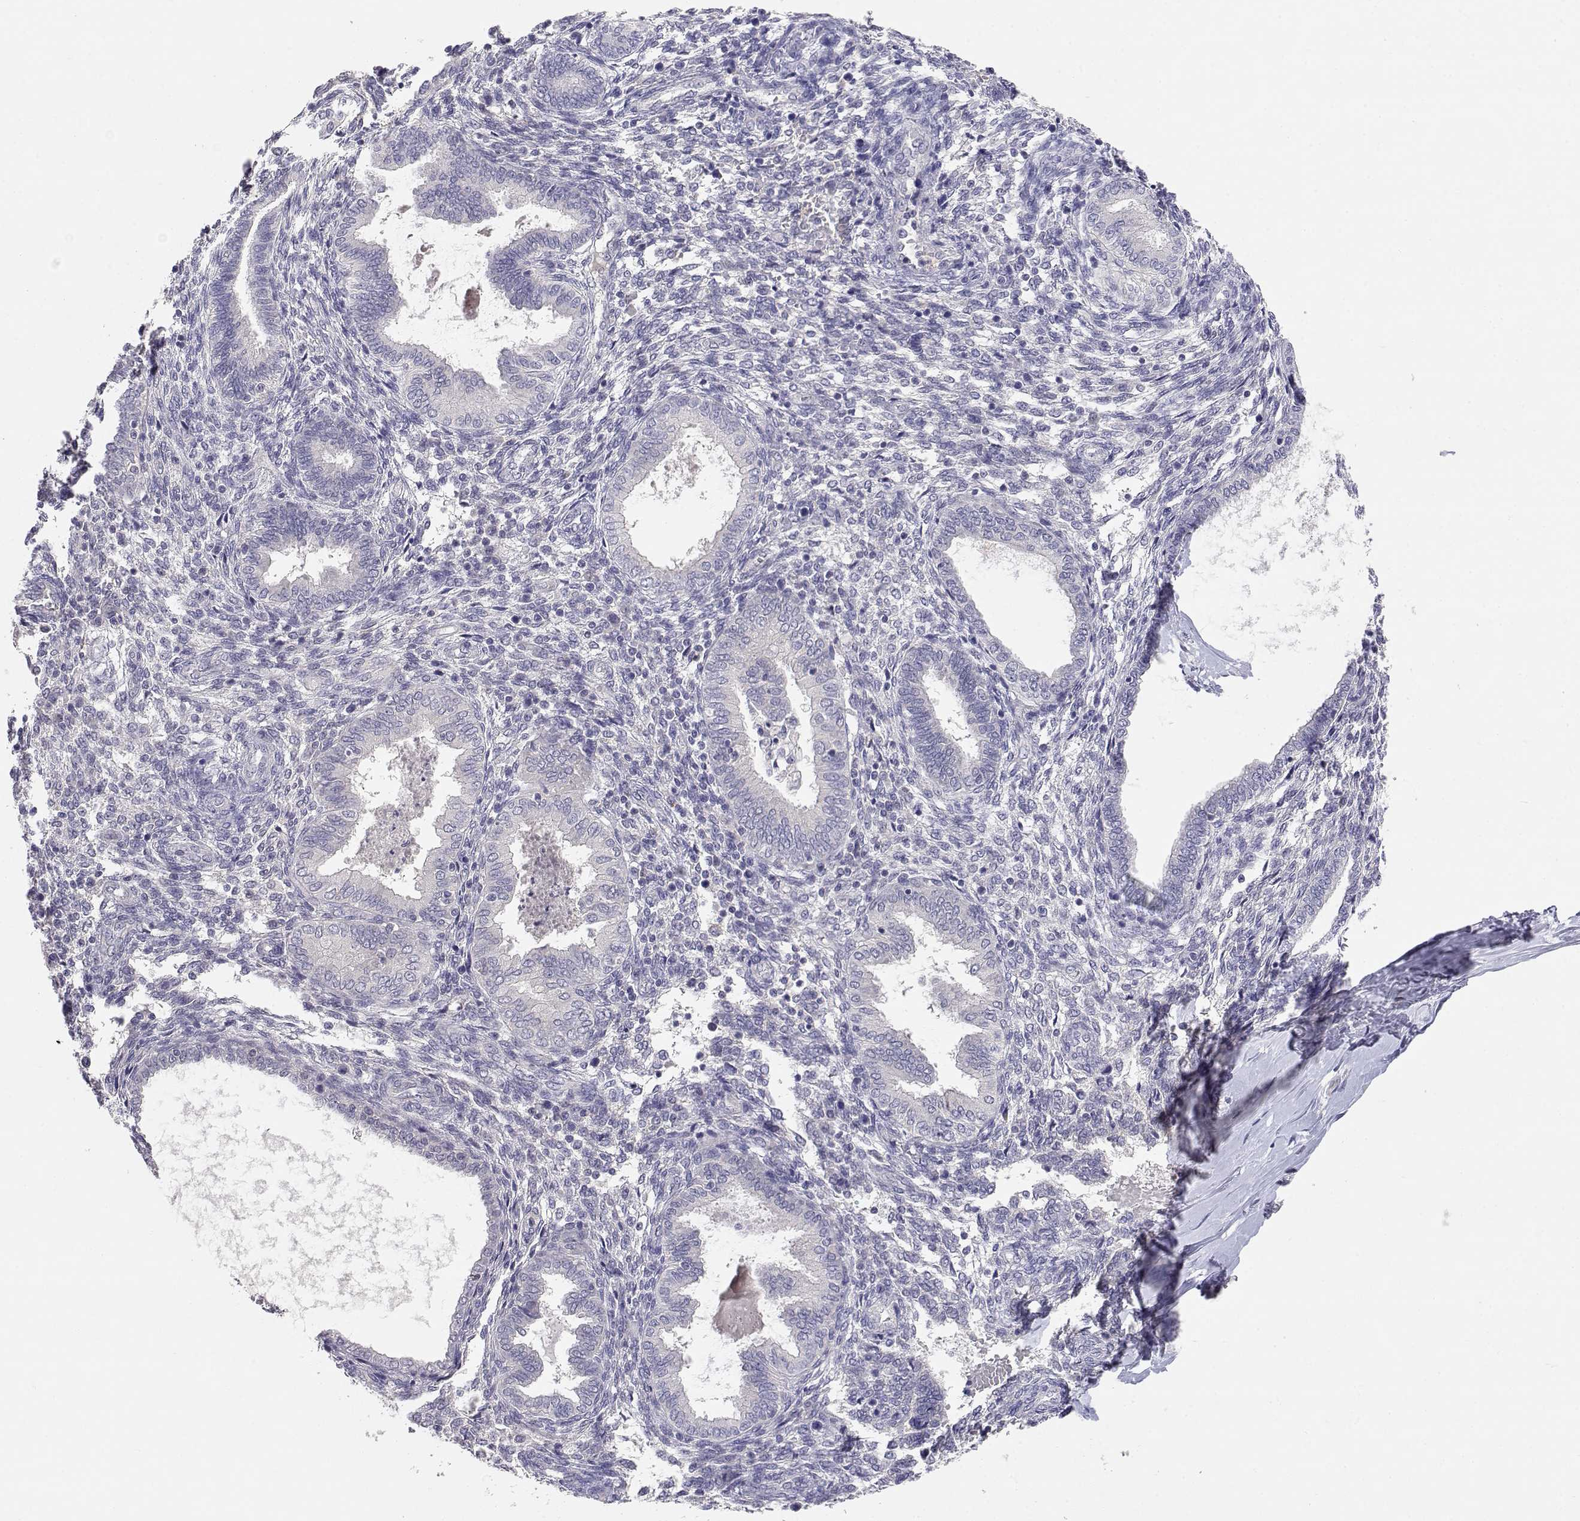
{"staining": {"intensity": "negative", "quantity": "none", "location": "none"}, "tissue": "endometrium", "cell_type": "Cells in endometrial stroma", "image_type": "normal", "snomed": [{"axis": "morphology", "description": "Normal tissue, NOS"}, {"axis": "topography", "description": "Endometrium"}], "caption": "Unremarkable endometrium was stained to show a protein in brown. There is no significant positivity in cells in endometrial stroma. Brightfield microscopy of IHC stained with DAB (3,3'-diaminobenzidine) (brown) and hematoxylin (blue), captured at high magnification.", "gene": "ADA", "patient": {"sex": "female", "age": 42}}